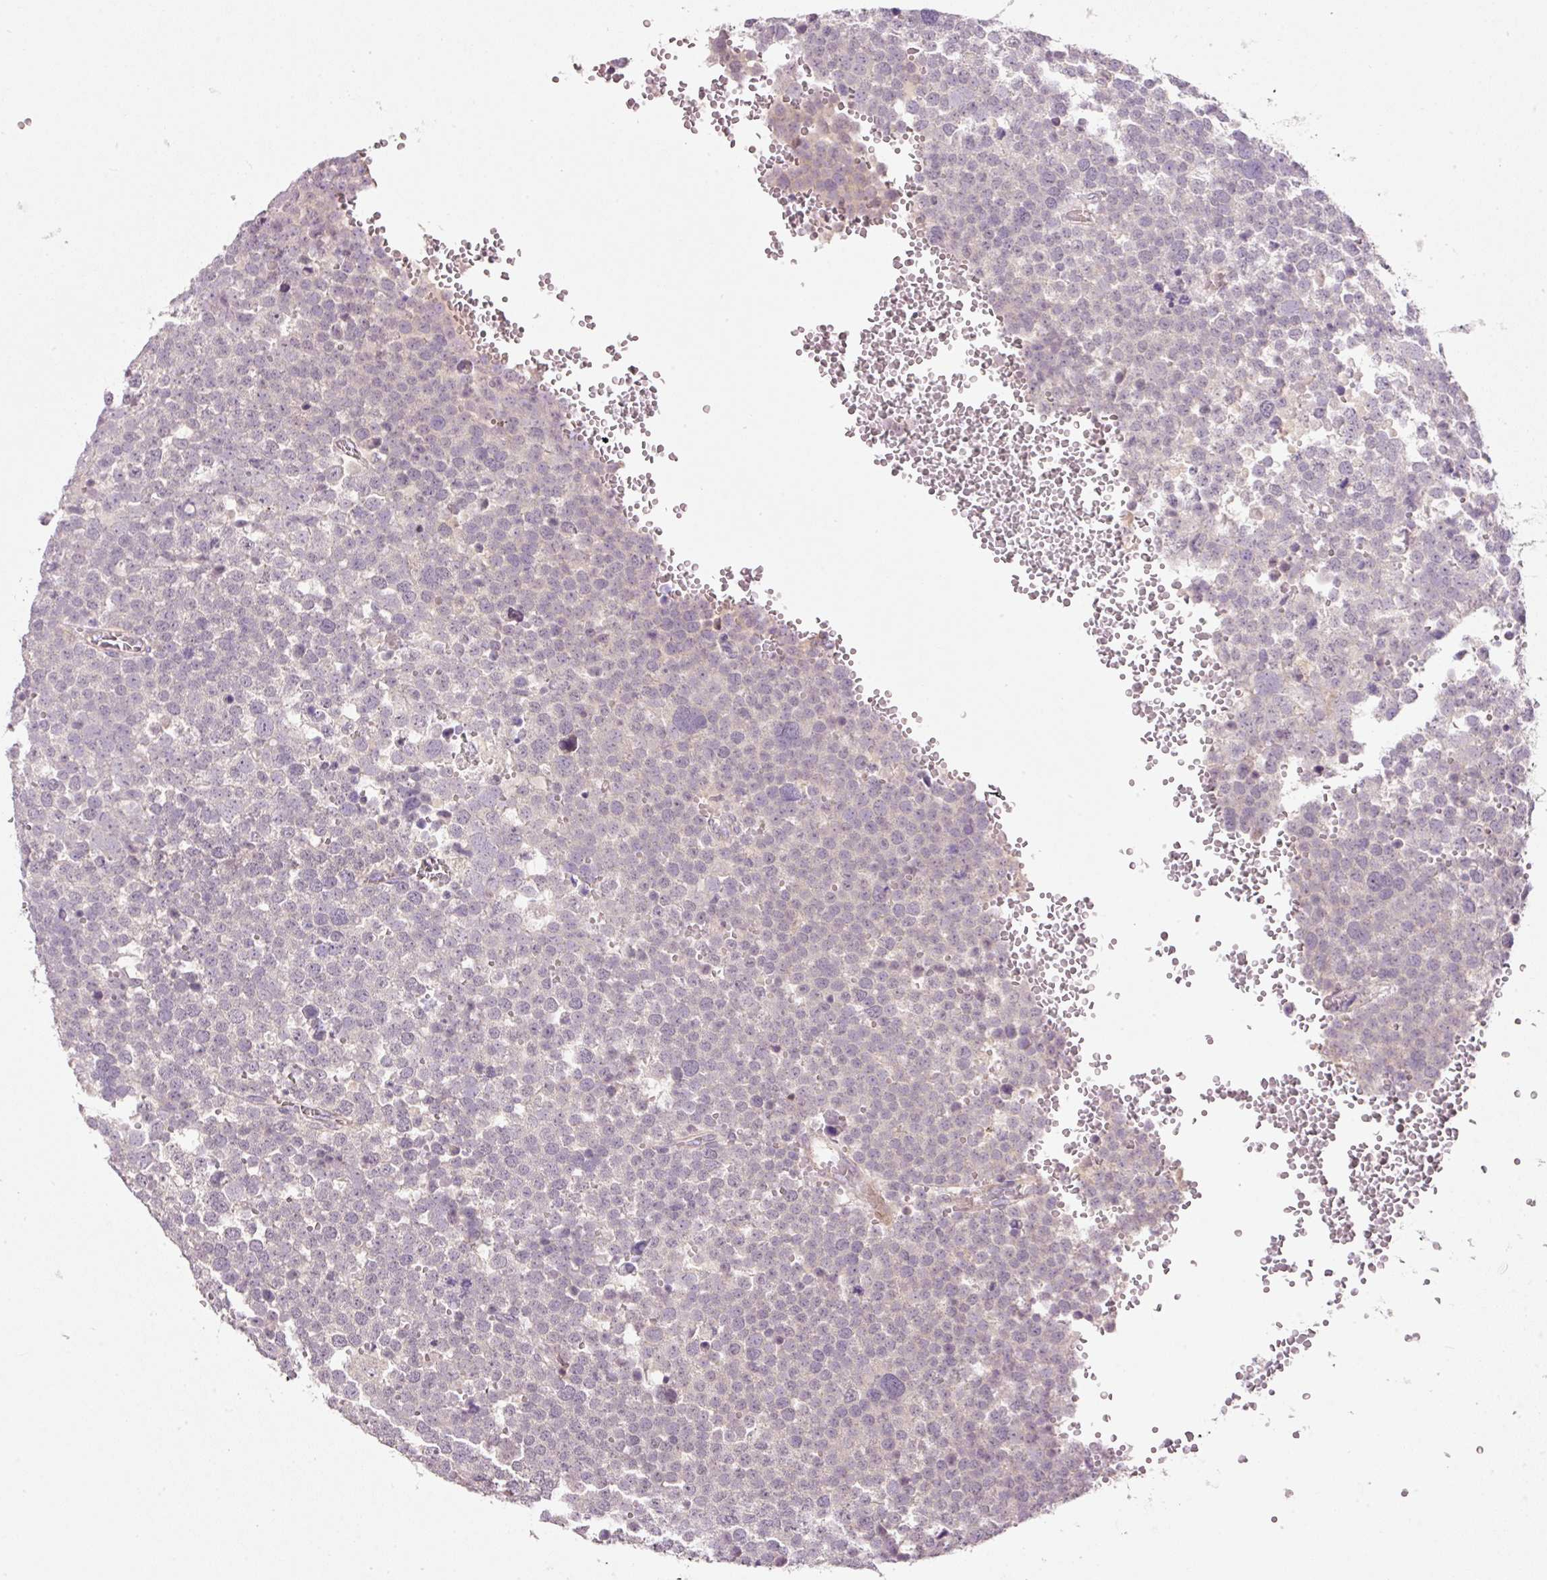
{"staining": {"intensity": "negative", "quantity": "none", "location": "none"}, "tissue": "testis cancer", "cell_type": "Tumor cells", "image_type": "cancer", "snomed": [{"axis": "morphology", "description": "Seminoma, NOS"}, {"axis": "topography", "description": "Testis"}], "caption": "A micrograph of human testis cancer is negative for staining in tumor cells.", "gene": "TIRAP", "patient": {"sex": "male", "age": 71}}